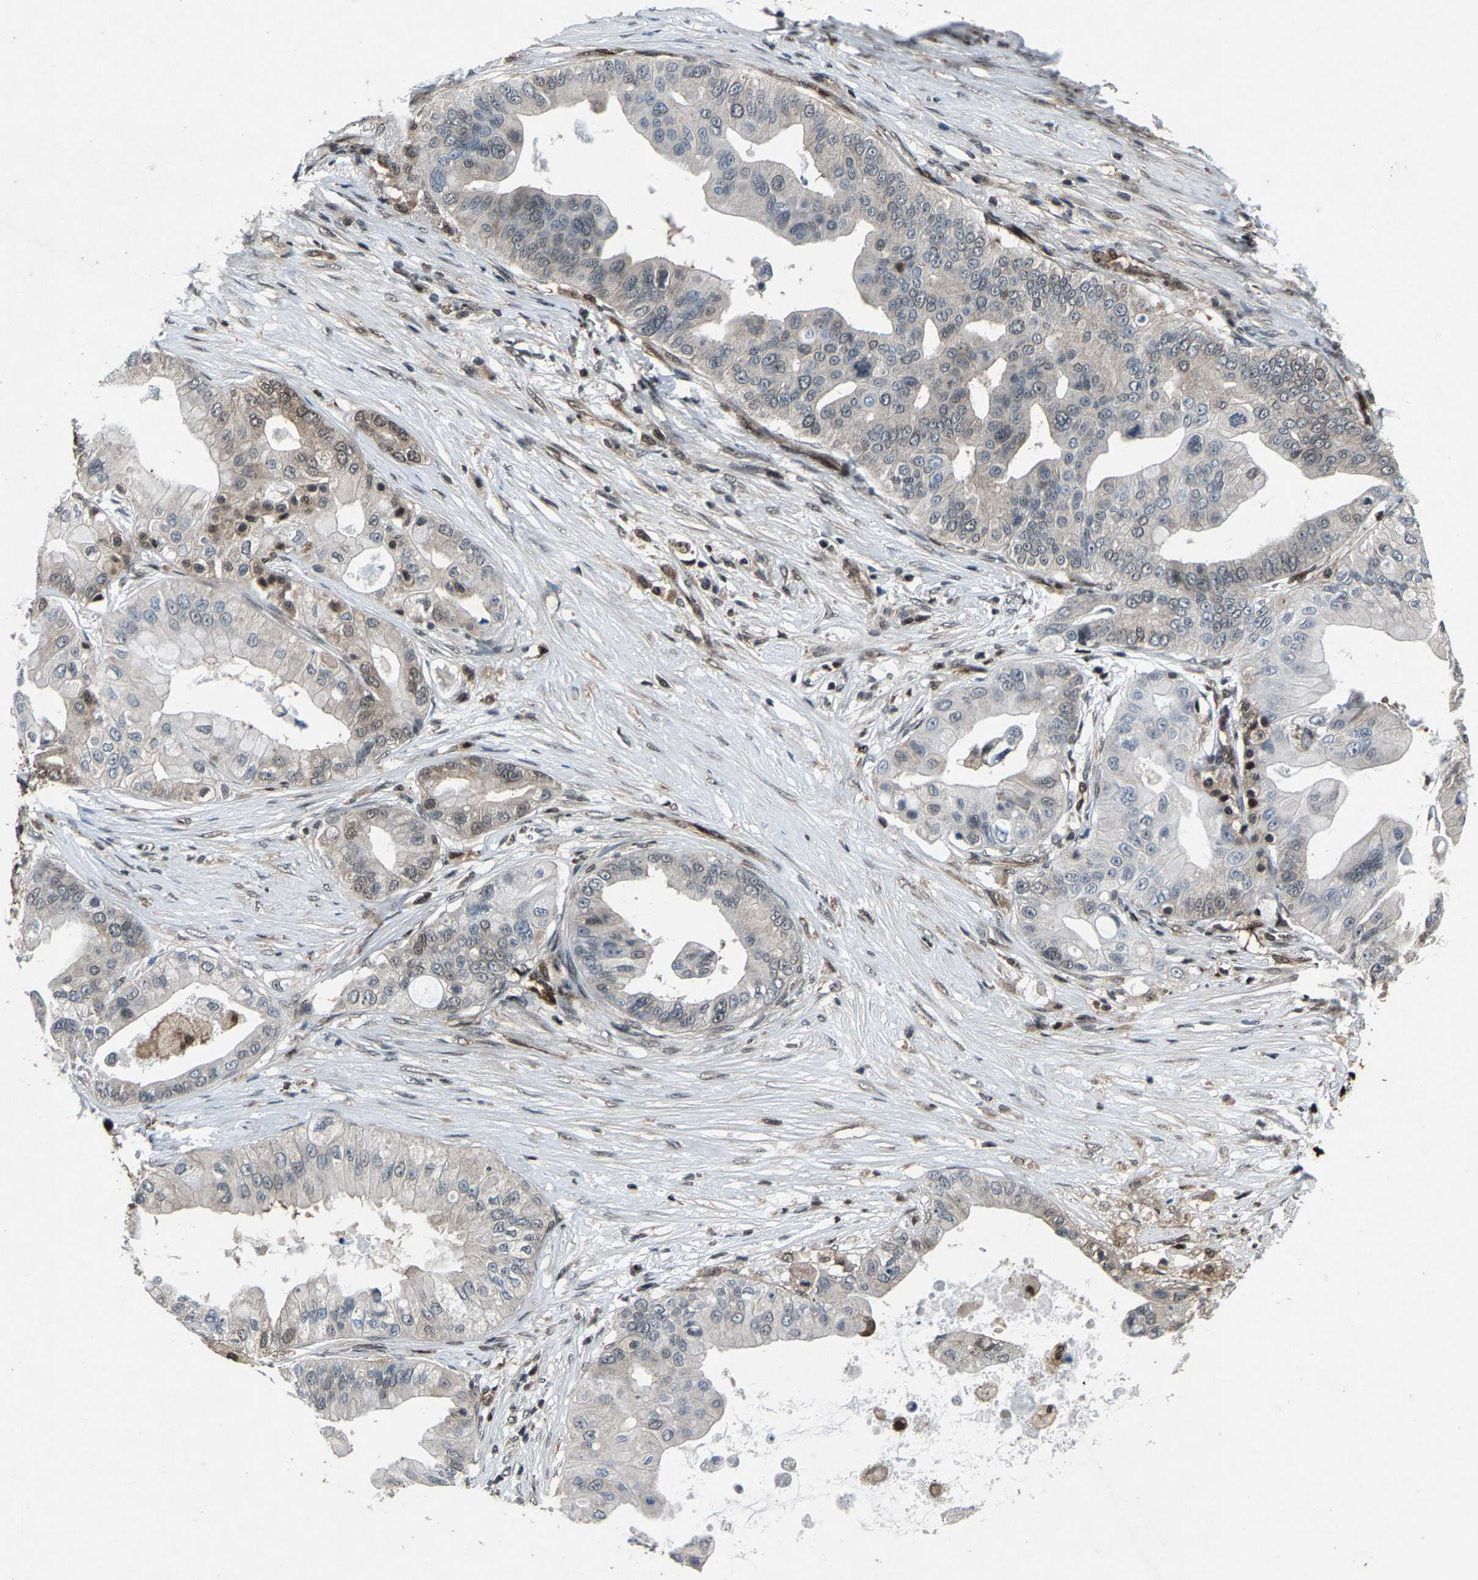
{"staining": {"intensity": "weak", "quantity": "<25%", "location": "cytoplasmic/membranous,nuclear"}, "tissue": "pancreatic cancer", "cell_type": "Tumor cells", "image_type": "cancer", "snomed": [{"axis": "morphology", "description": "Adenocarcinoma, NOS"}, {"axis": "topography", "description": "Pancreas"}], "caption": "Immunohistochemistry (IHC) micrograph of human pancreatic adenocarcinoma stained for a protein (brown), which displays no positivity in tumor cells.", "gene": "ATXN3", "patient": {"sex": "female", "age": 75}}